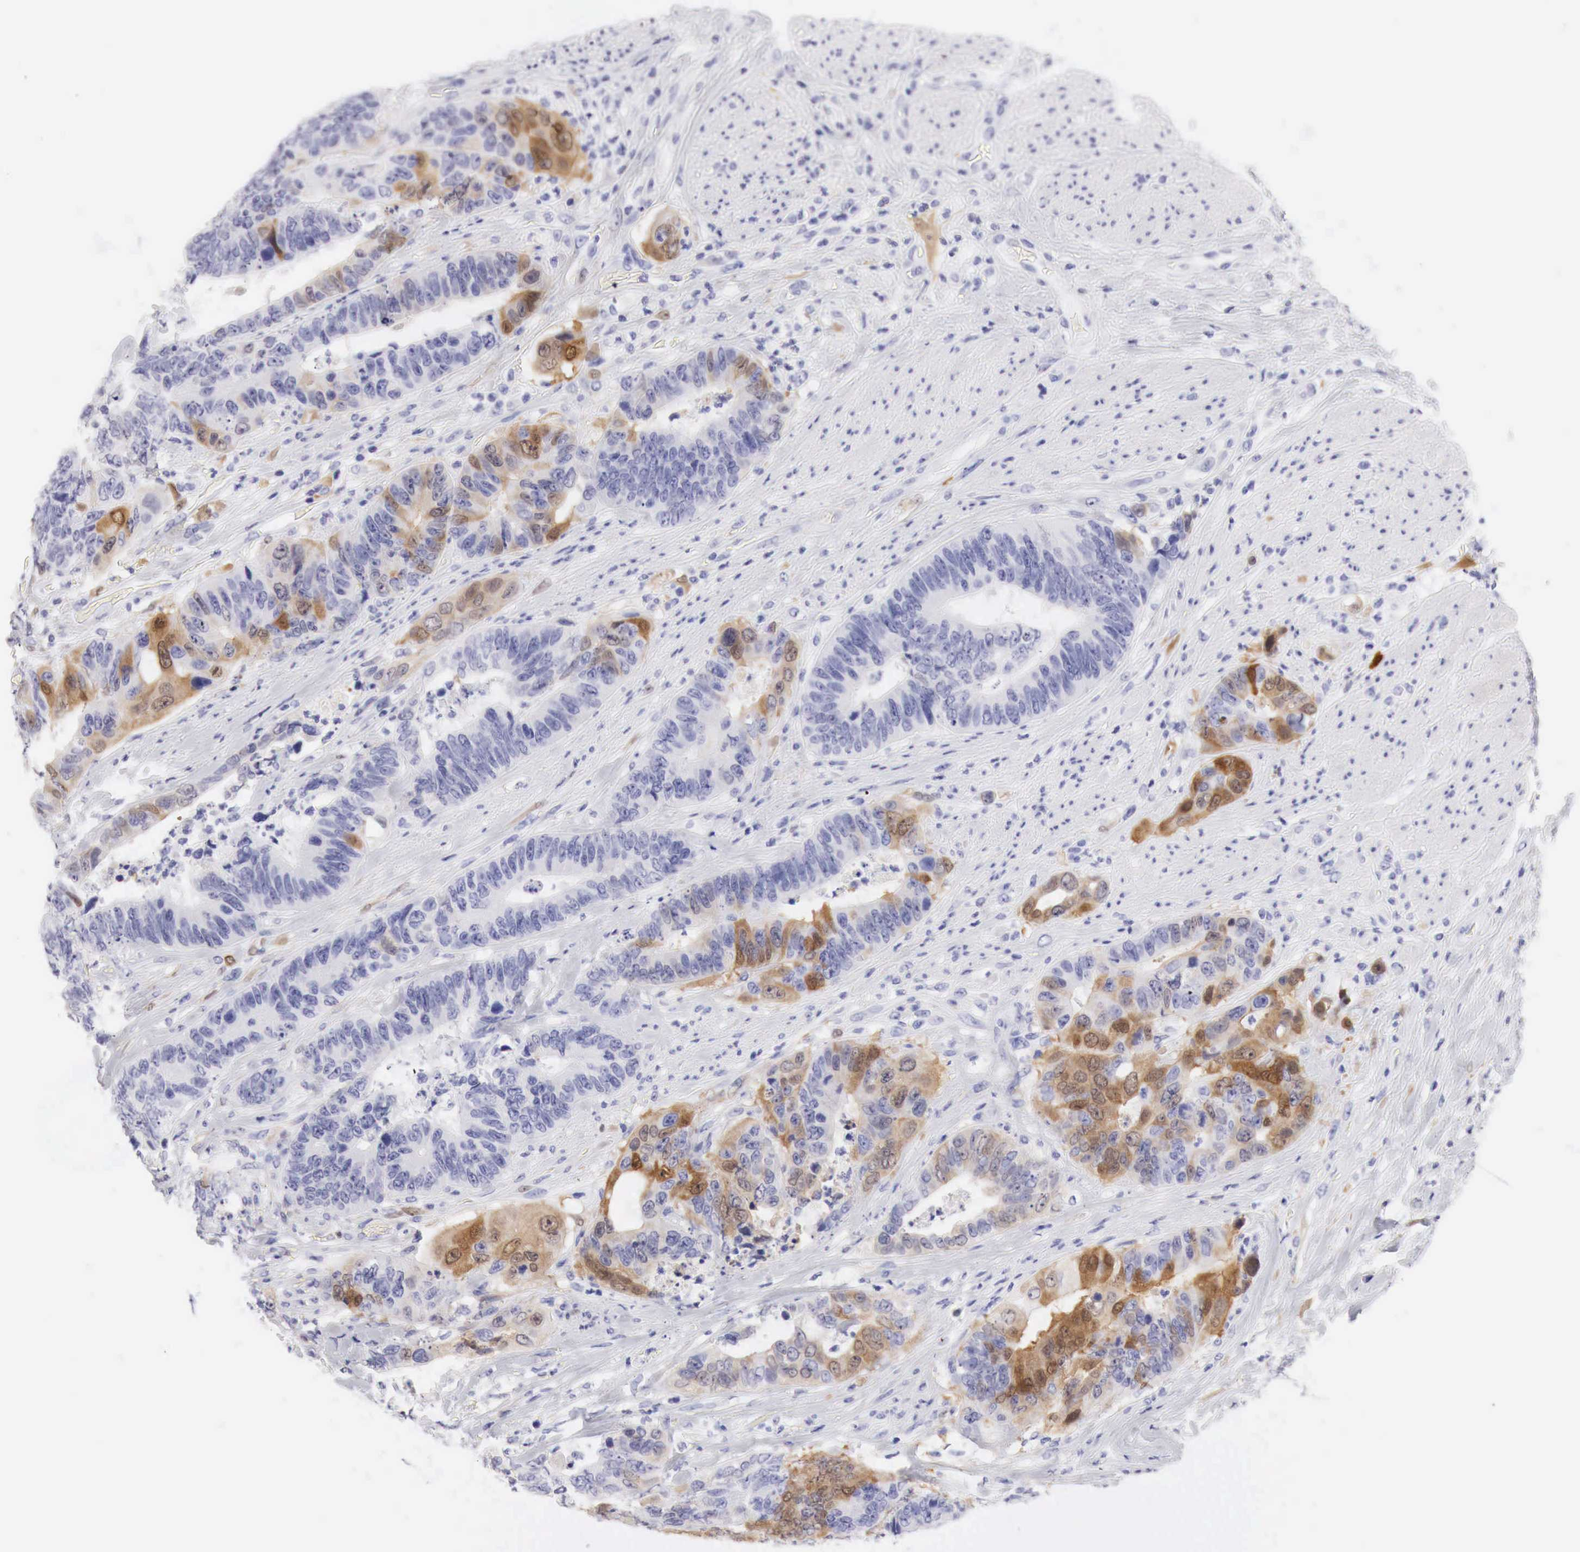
{"staining": {"intensity": "moderate", "quantity": "25%-75%", "location": "cytoplasmic/membranous"}, "tissue": "colorectal cancer", "cell_type": "Tumor cells", "image_type": "cancer", "snomed": [{"axis": "morphology", "description": "Adenocarcinoma, NOS"}, {"axis": "topography", "description": "Rectum"}], "caption": "Immunohistochemistry image of human colorectal cancer stained for a protein (brown), which exhibits medium levels of moderate cytoplasmic/membranous positivity in approximately 25%-75% of tumor cells.", "gene": "CDKN2A", "patient": {"sex": "female", "age": 65}}